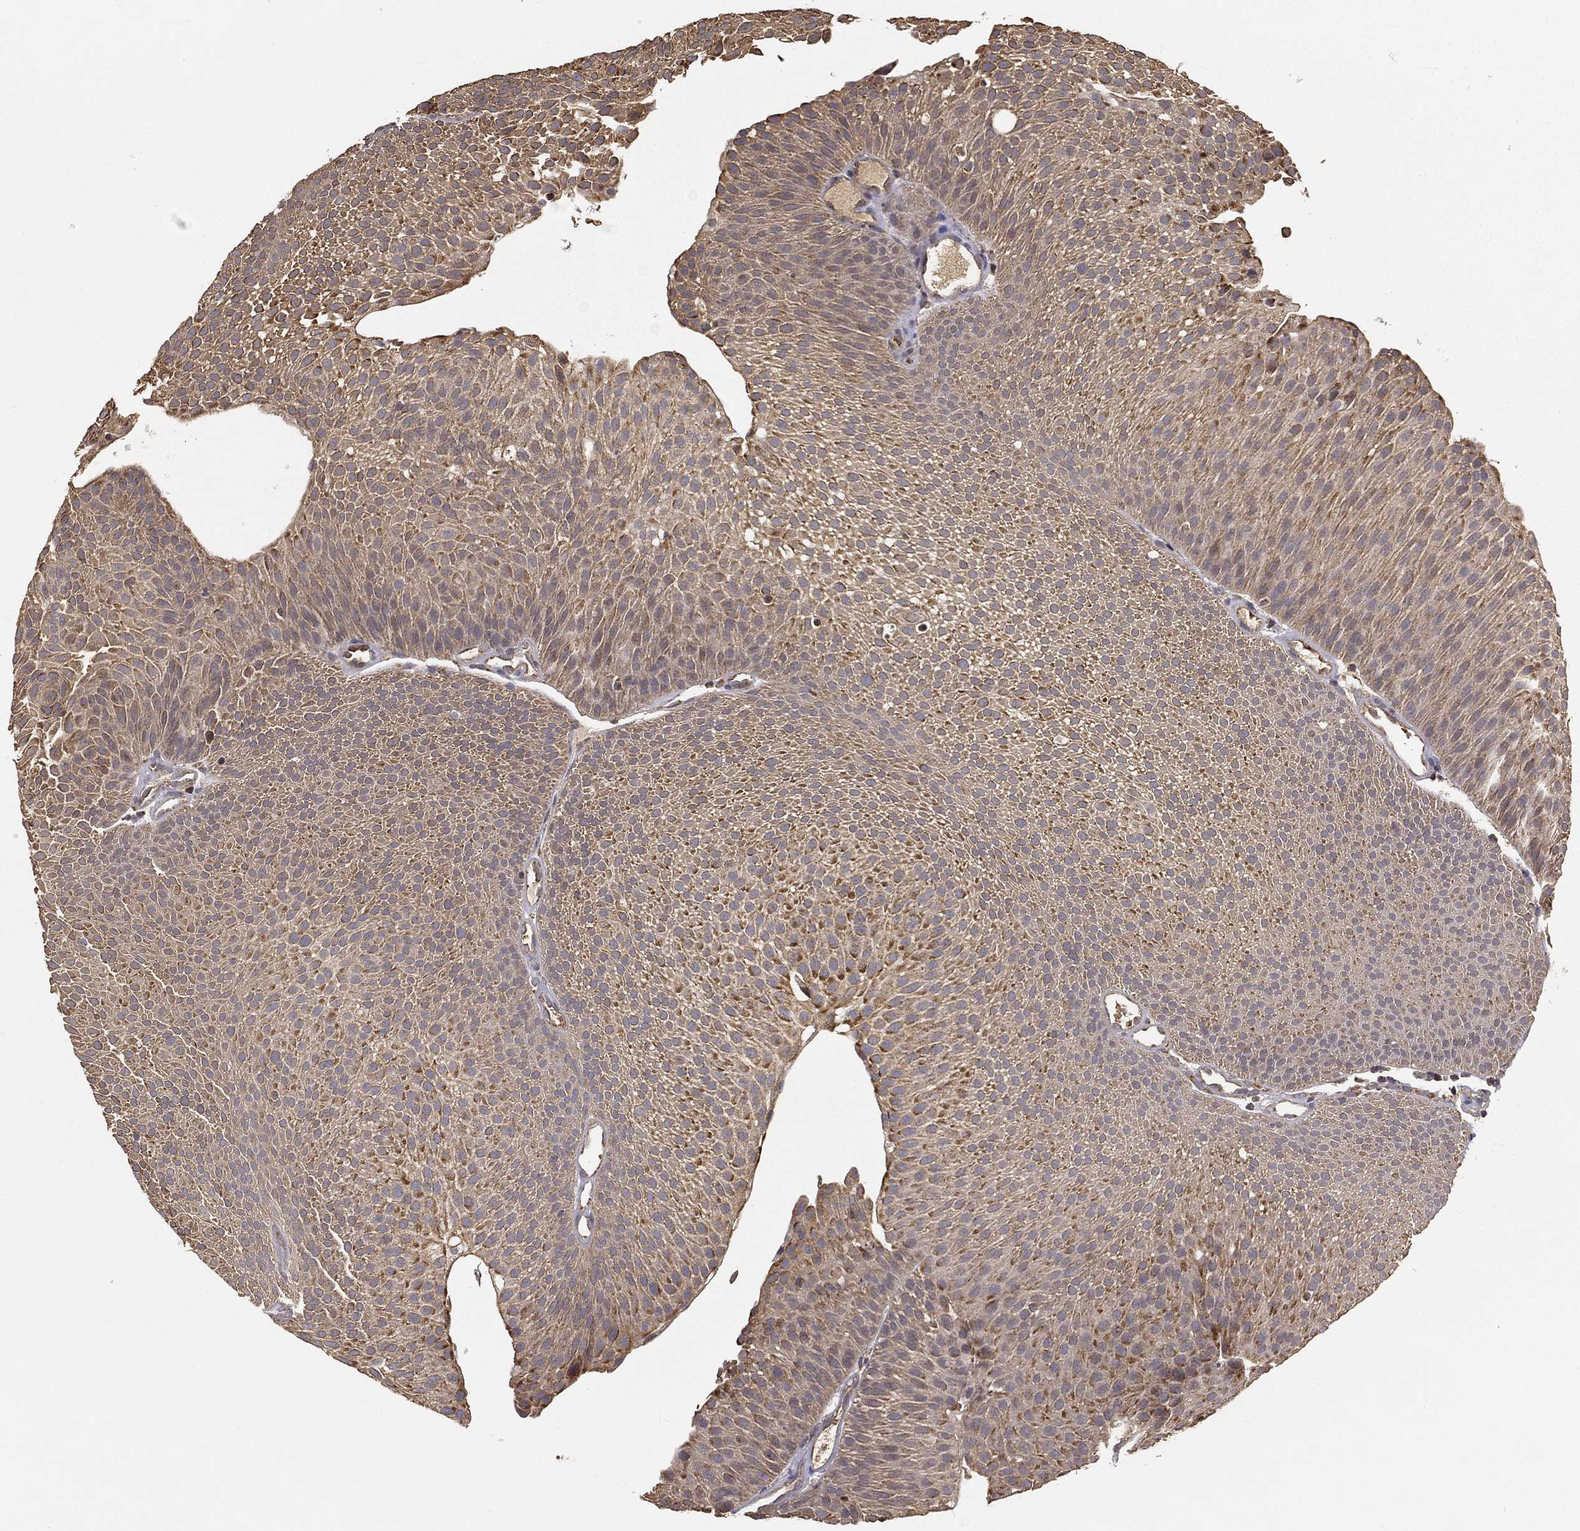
{"staining": {"intensity": "moderate", "quantity": ">75%", "location": "cytoplasmic/membranous"}, "tissue": "urothelial cancer", "cell_type": "Tumor cells", "image_type": "cancer", "snomed": [{"axis": "morphology", "description": "Urothelial carcinoma, Low grade"}, {"axis": "topography", "description": "Urinary bladder"}], "caption": "IHC (DAB (3,3'-diaminobenzidine)) staining of urothelial carcinoma (low-grade) exhibits moderate cytoplasmic/membranous protein positivity in about >75% of tumor cells.", "gene": "MRPL46", "patient": {"sex": "male", "age": 65}}